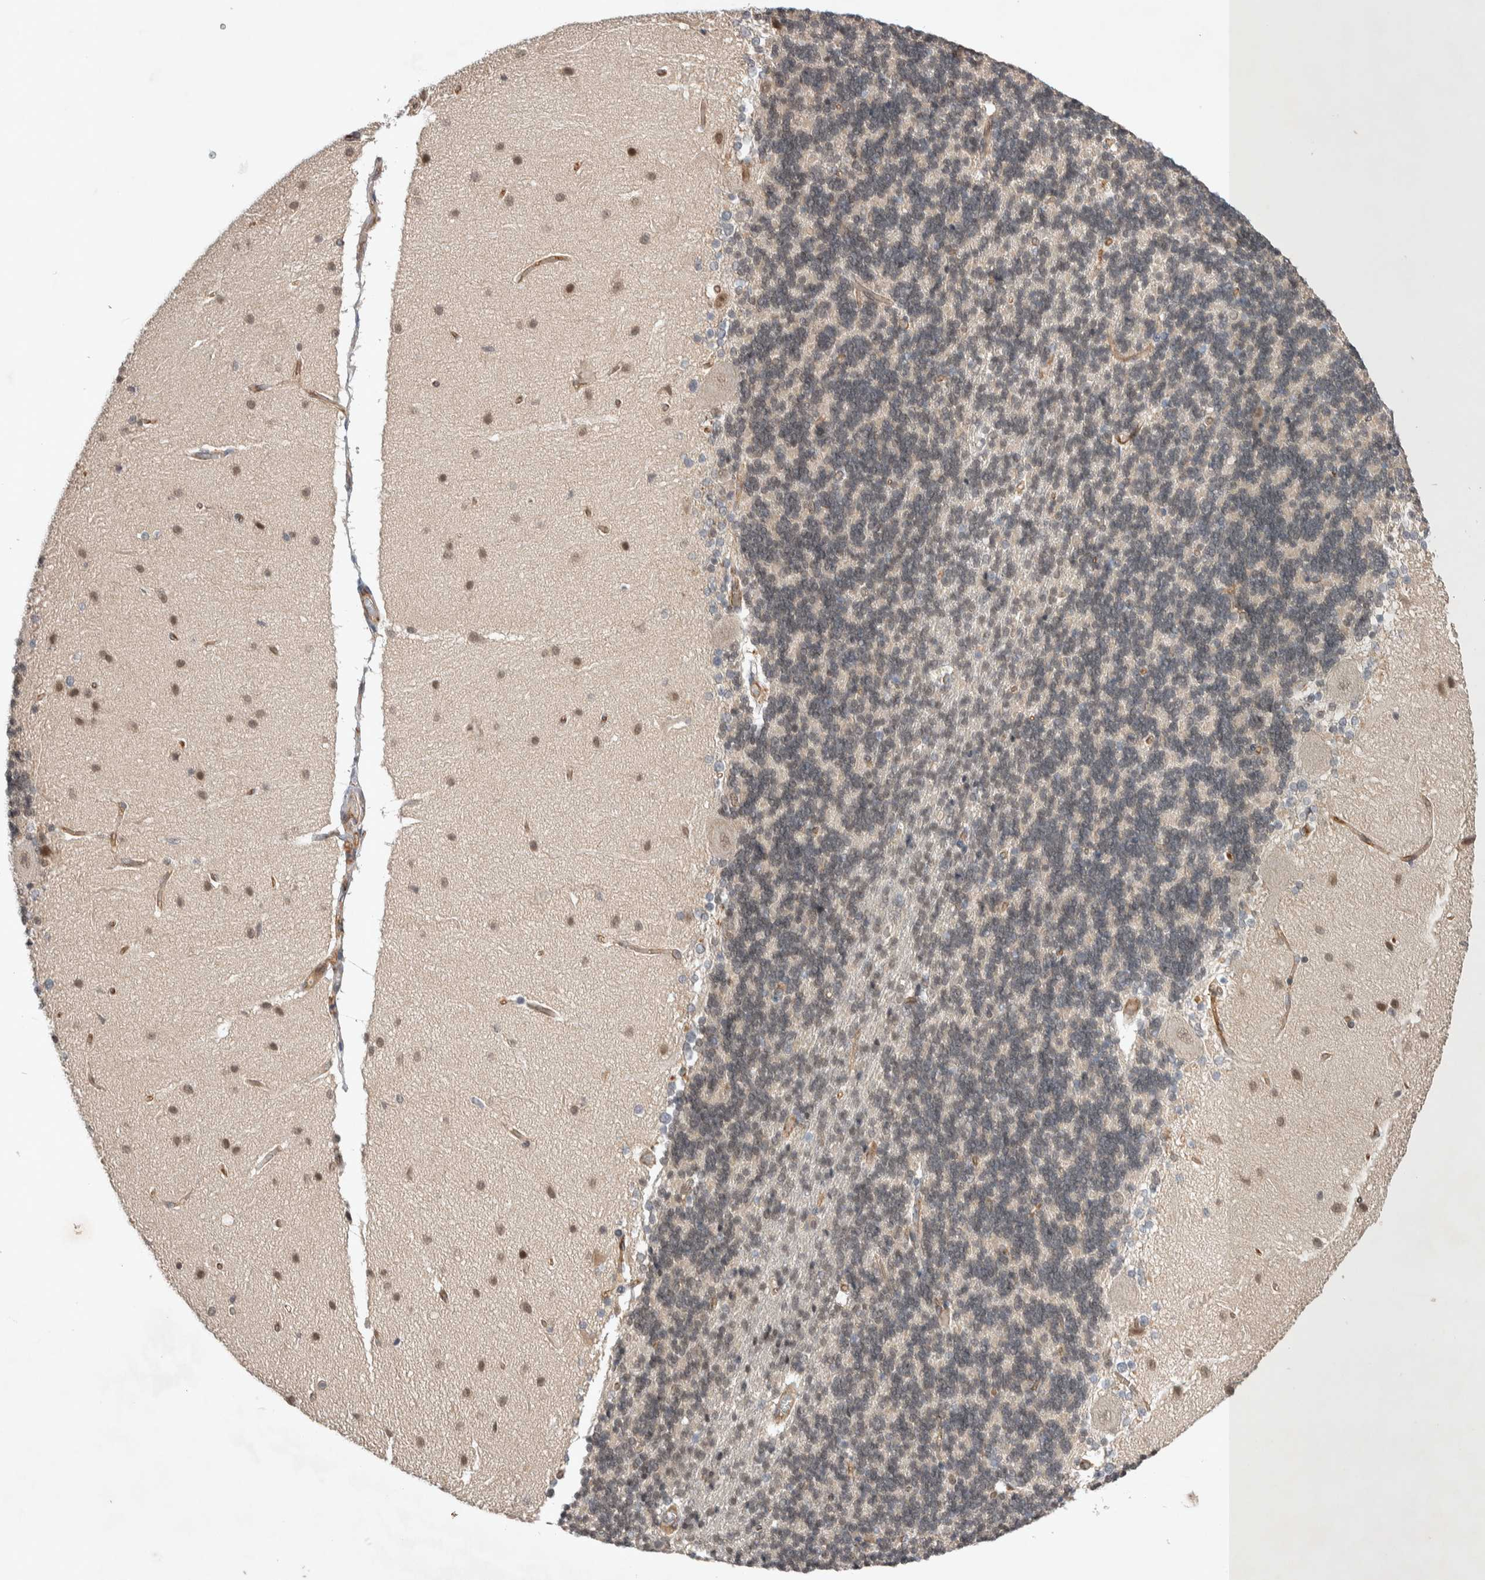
{"staining": {"intensity": "moderate", "quantity": ">75%", "location": "nuclear"}, "tissue": "cerebellum", "cell_type": "Cells in granular layer", "image_type": "normal", "snomed": [{"axis": "morphology", "description": "Normal tissue, NOS"}, {"axis": "topography", "description": "Cerebellum"}], "caption": "This image reveals unremarkable cerebellum stained with immunohistochemistry to label a protein in brown. The nuclear of cells in granular layer show moderate positivity for the protein. Nuclei are counter-stained blue.", "gene": "ZNF704", "patient": {"sex": "female", "age": 54}}